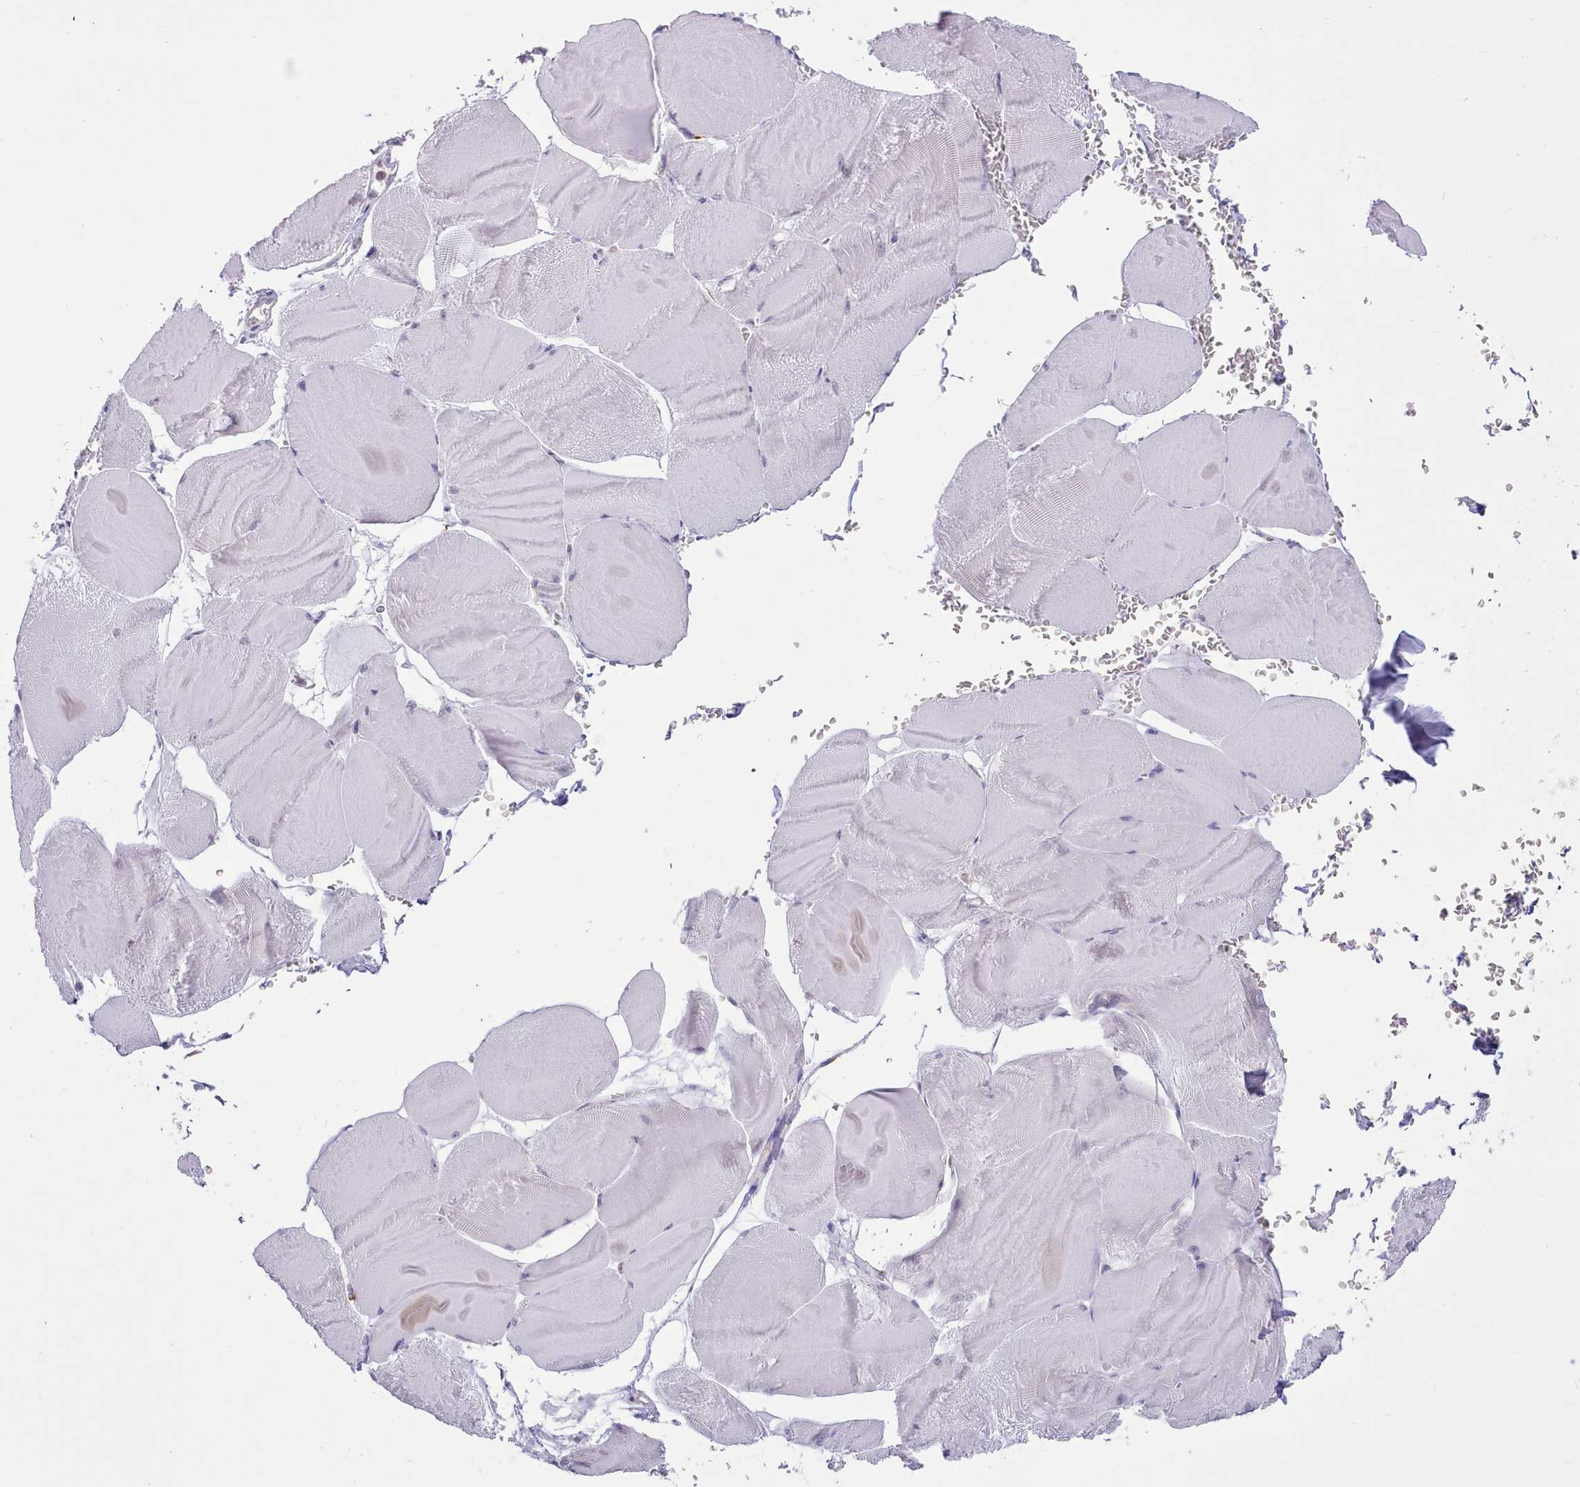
{"staining": {"intensity": "weak", "quantity": "<25%", "location": "cytoplasmic/membranous"}, "tissue": "skeletal muscle", "cell_type": "Myocytes", "image_type": "normal", "snomed": [{"axis": "morphology", "description": "Normal tissue, NOS"}, {"axis": "morphology", "description": "Basal cell carcinoma"}, {"axis": "topography", "description": "Skeletal muscle"}], "caption": "This is an immunohistochemistry micrograph of normal skeletal muscle. There is no staining in myocytes.", "gene": "SEC61B", "patient": {"sex": "female", "age": 64}}